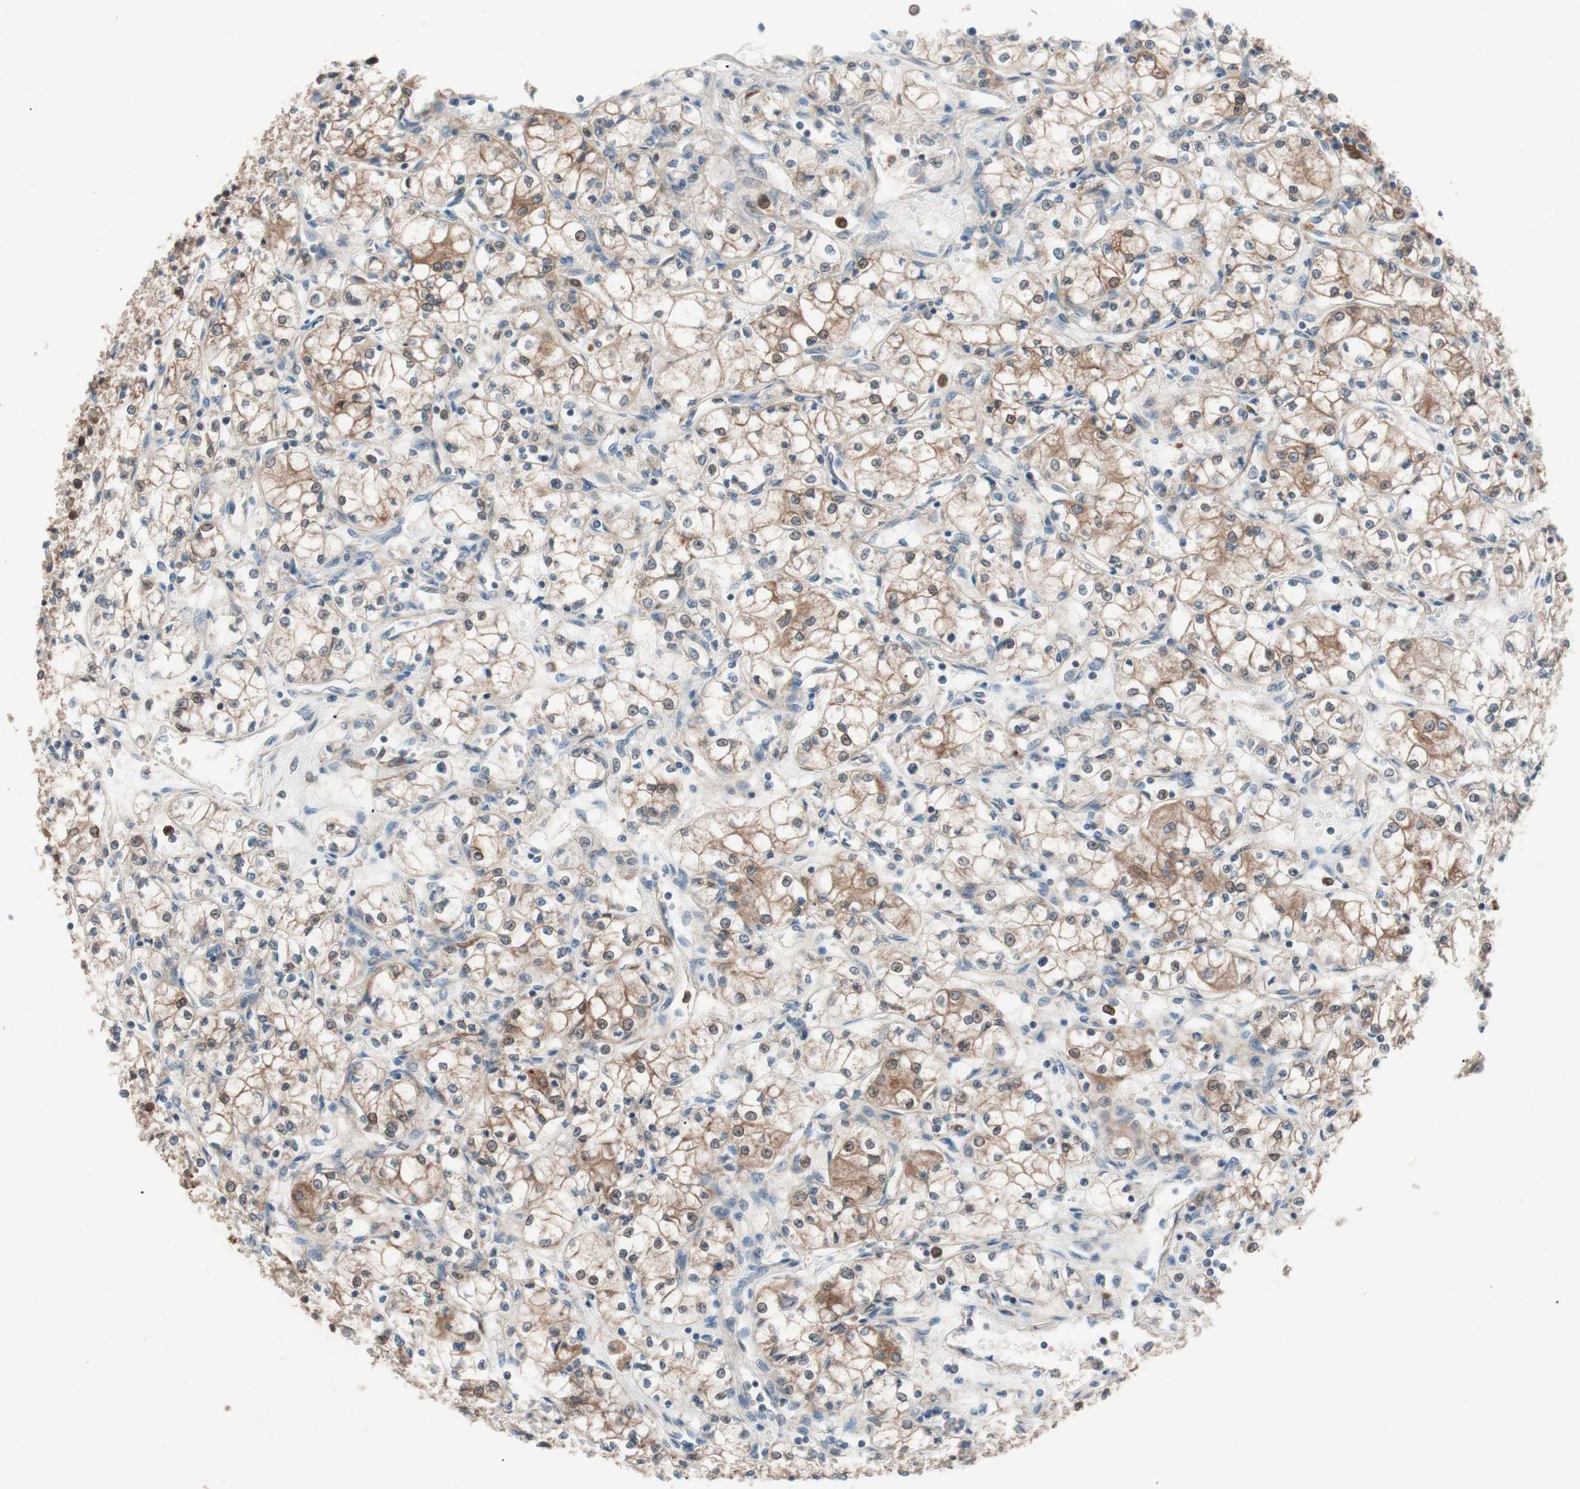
{"staining": {"intensity": "moderate", "quantity": ">75%", "location": "cytoplasmic/membranous"}, "tissue": "renal cancer", "cell_type": "Tumor cells", "image_type": "cancer", "snomed": [{"axis": "morphology", "description": "Normal tissue, NOS"}, {"axis": "morphology", "description": "Adenocarcinoma, NOS"}, {"axis": "topography", "description": "Kidney"}], "caption": "Protein analysis of renal adenocarcinoma tissue reveals moderate cytoplasmic/membranous expression in approximately >75% of tumor cells.", "gene": "FAAH", "patient": {"sex": "male", "age": 59}}